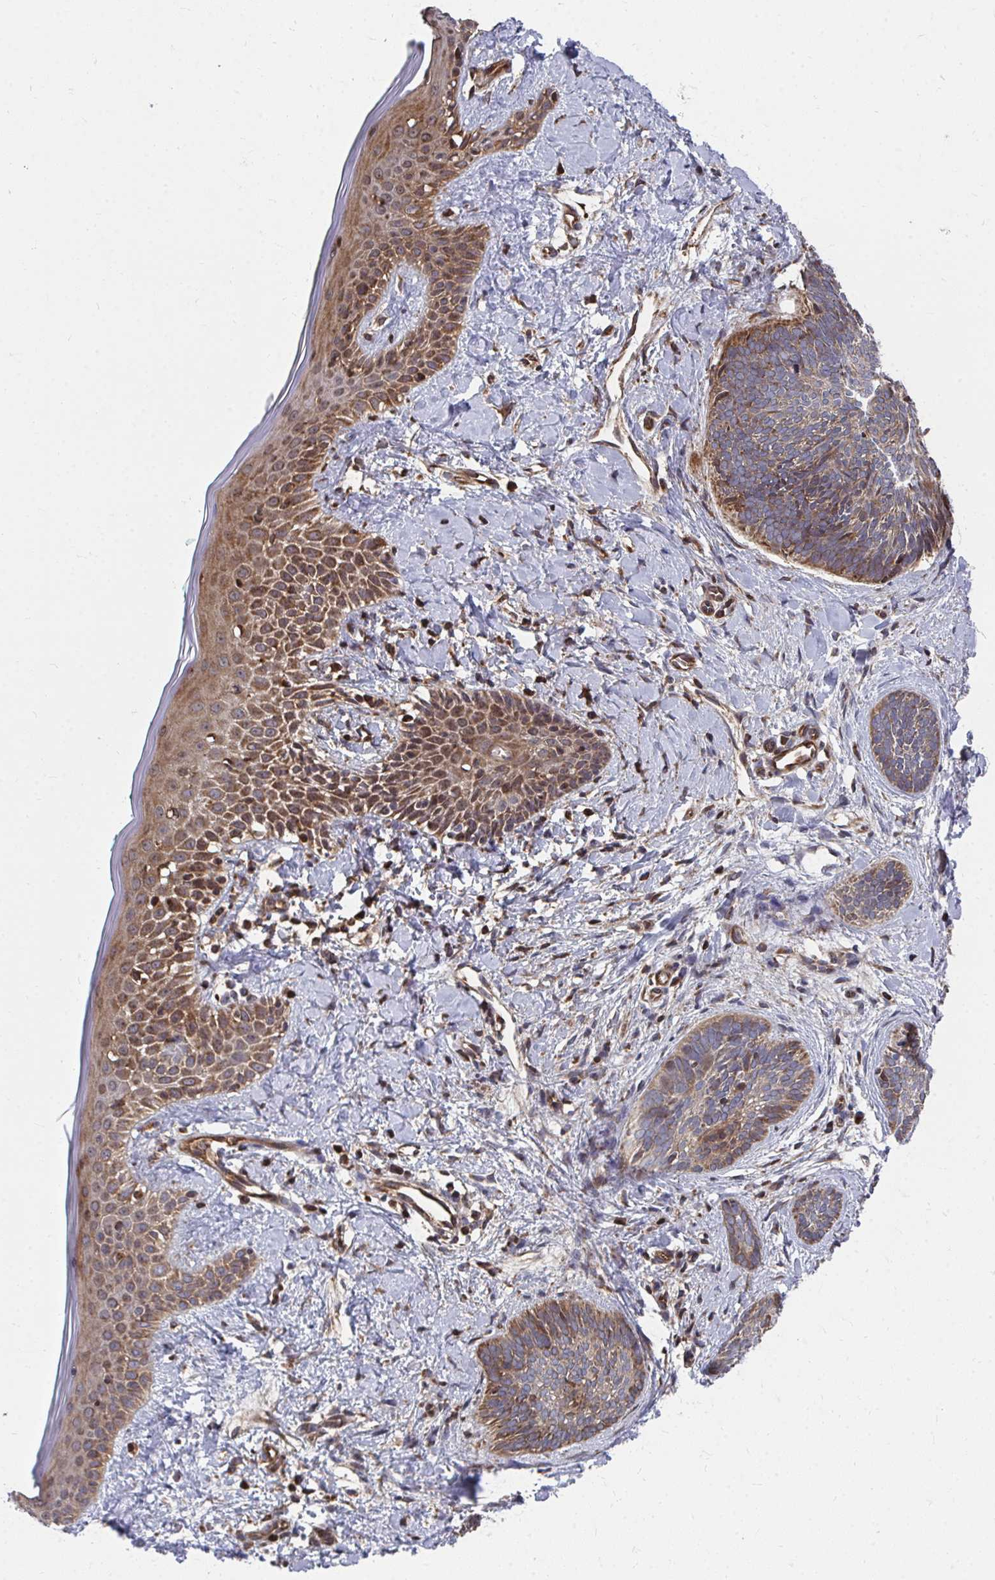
{"staining": {"intensity": "moderate", "quantity": "25%-75%", "location": "cytoplasmic/membranous"}, "tissue": "skin cancer", "cell_type": "Tumor cells", "image_type": "cancer", "snomed": [{"axis": "morphology", "description": "Basal cell carcinoma"}, {"axis": "topography", "description": "Skin"}], "caption": "An image of basal cell carcinoma (skin) stained for a protein shows moderate cytoplasmic/membranous brown staining in tumor cells.", "gene": "FAM89A", "patient": {"sex": "female", "age": 81}}